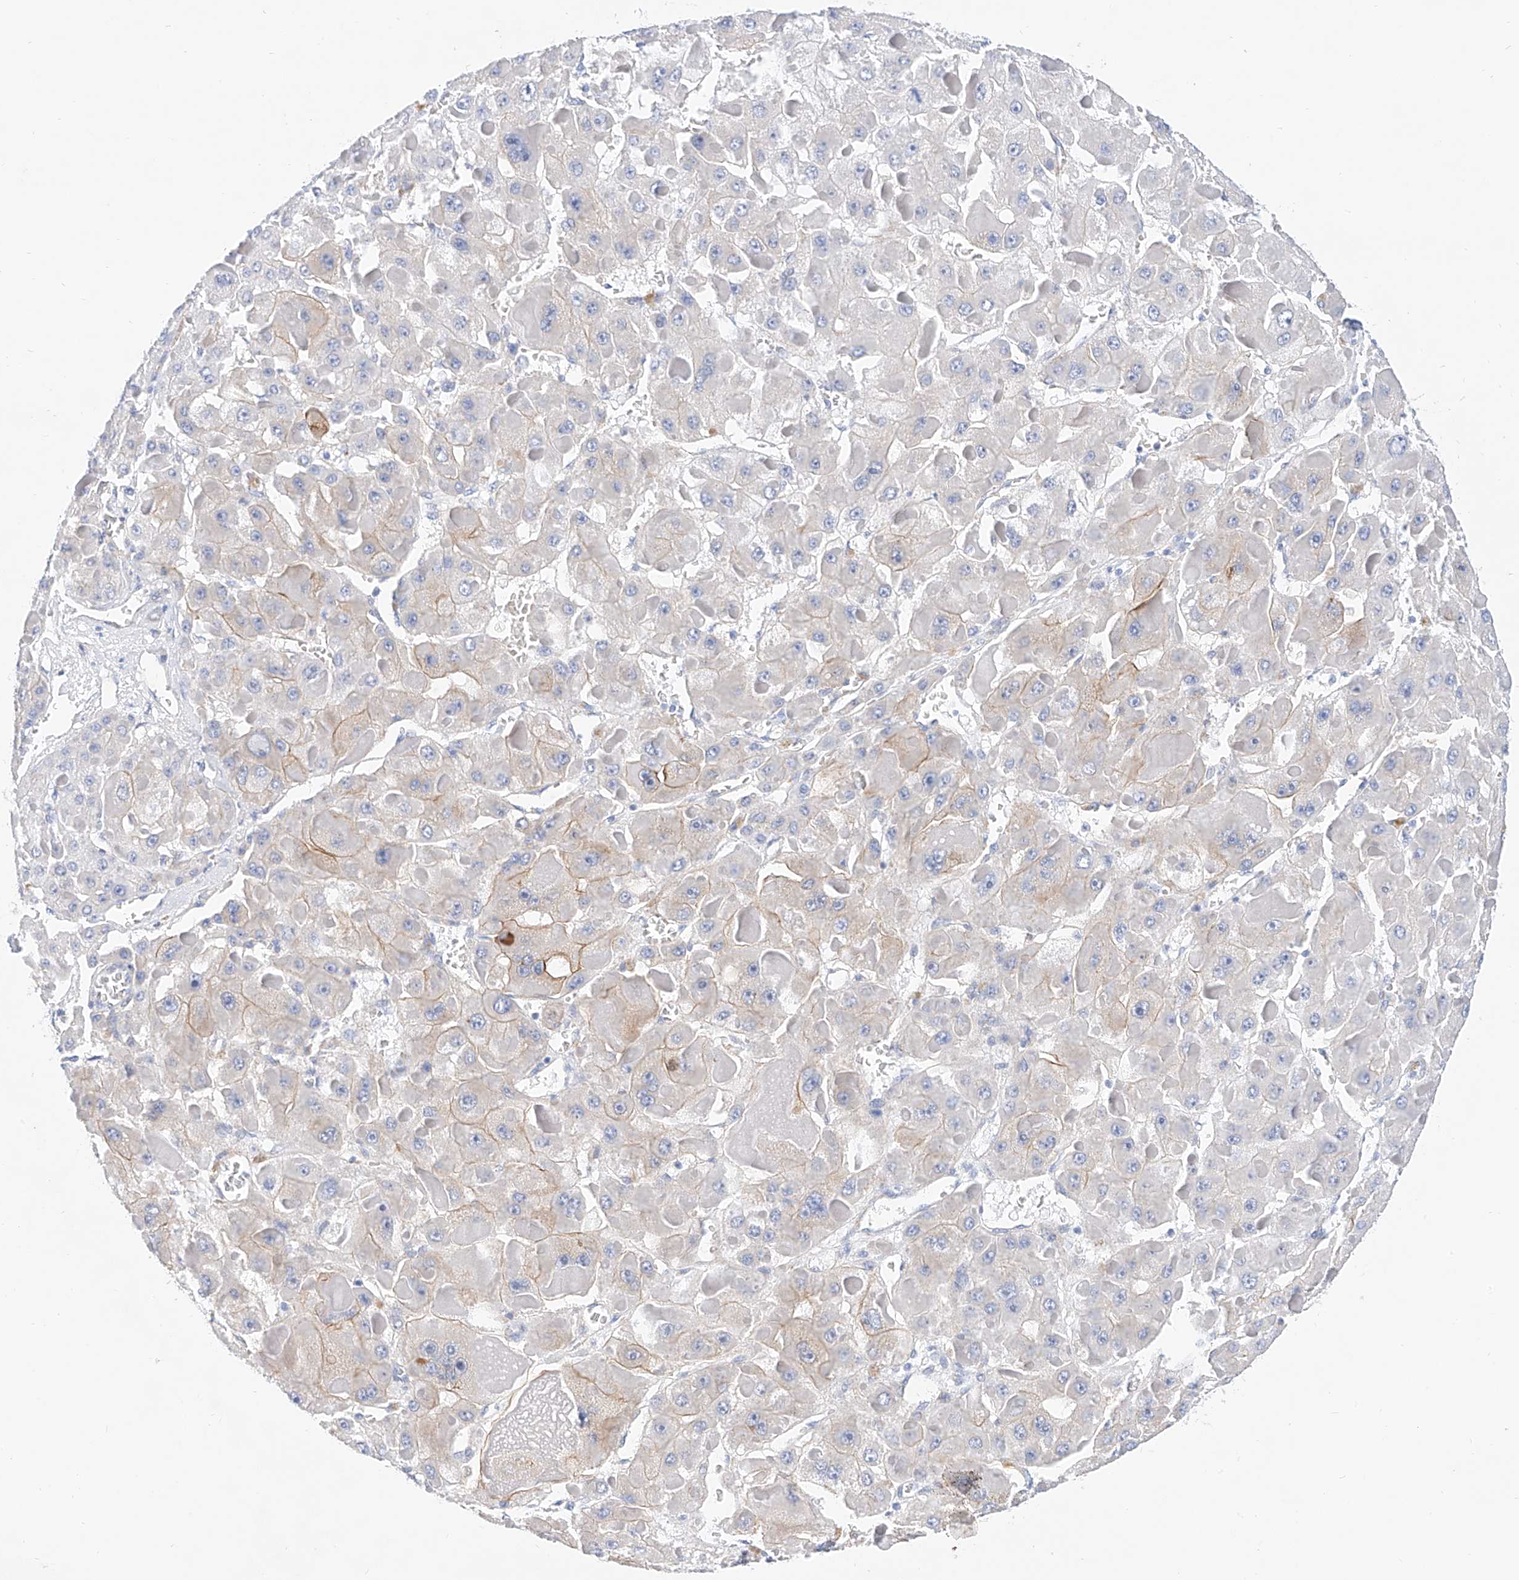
{"staining": {"intensity": "weak", "quantity": "<25%", "location": "cytoplasmic/membranous"}, "tissue": "liver cancer", "cell_type": "Tumor cells", "image_type": "cancer", "snomed": [{"axis": "morphology", "description": "Carcinoma, Hepatocellular, NOS"}, {"axis": "topography", "description": "Liver"}], "caption": "DAB immunohistochemical staining of human liver cancer demonstrates no significant staining in tumor cells.", "gene": "SBSPON", "patient": {"sex": "female", "age": 73}}